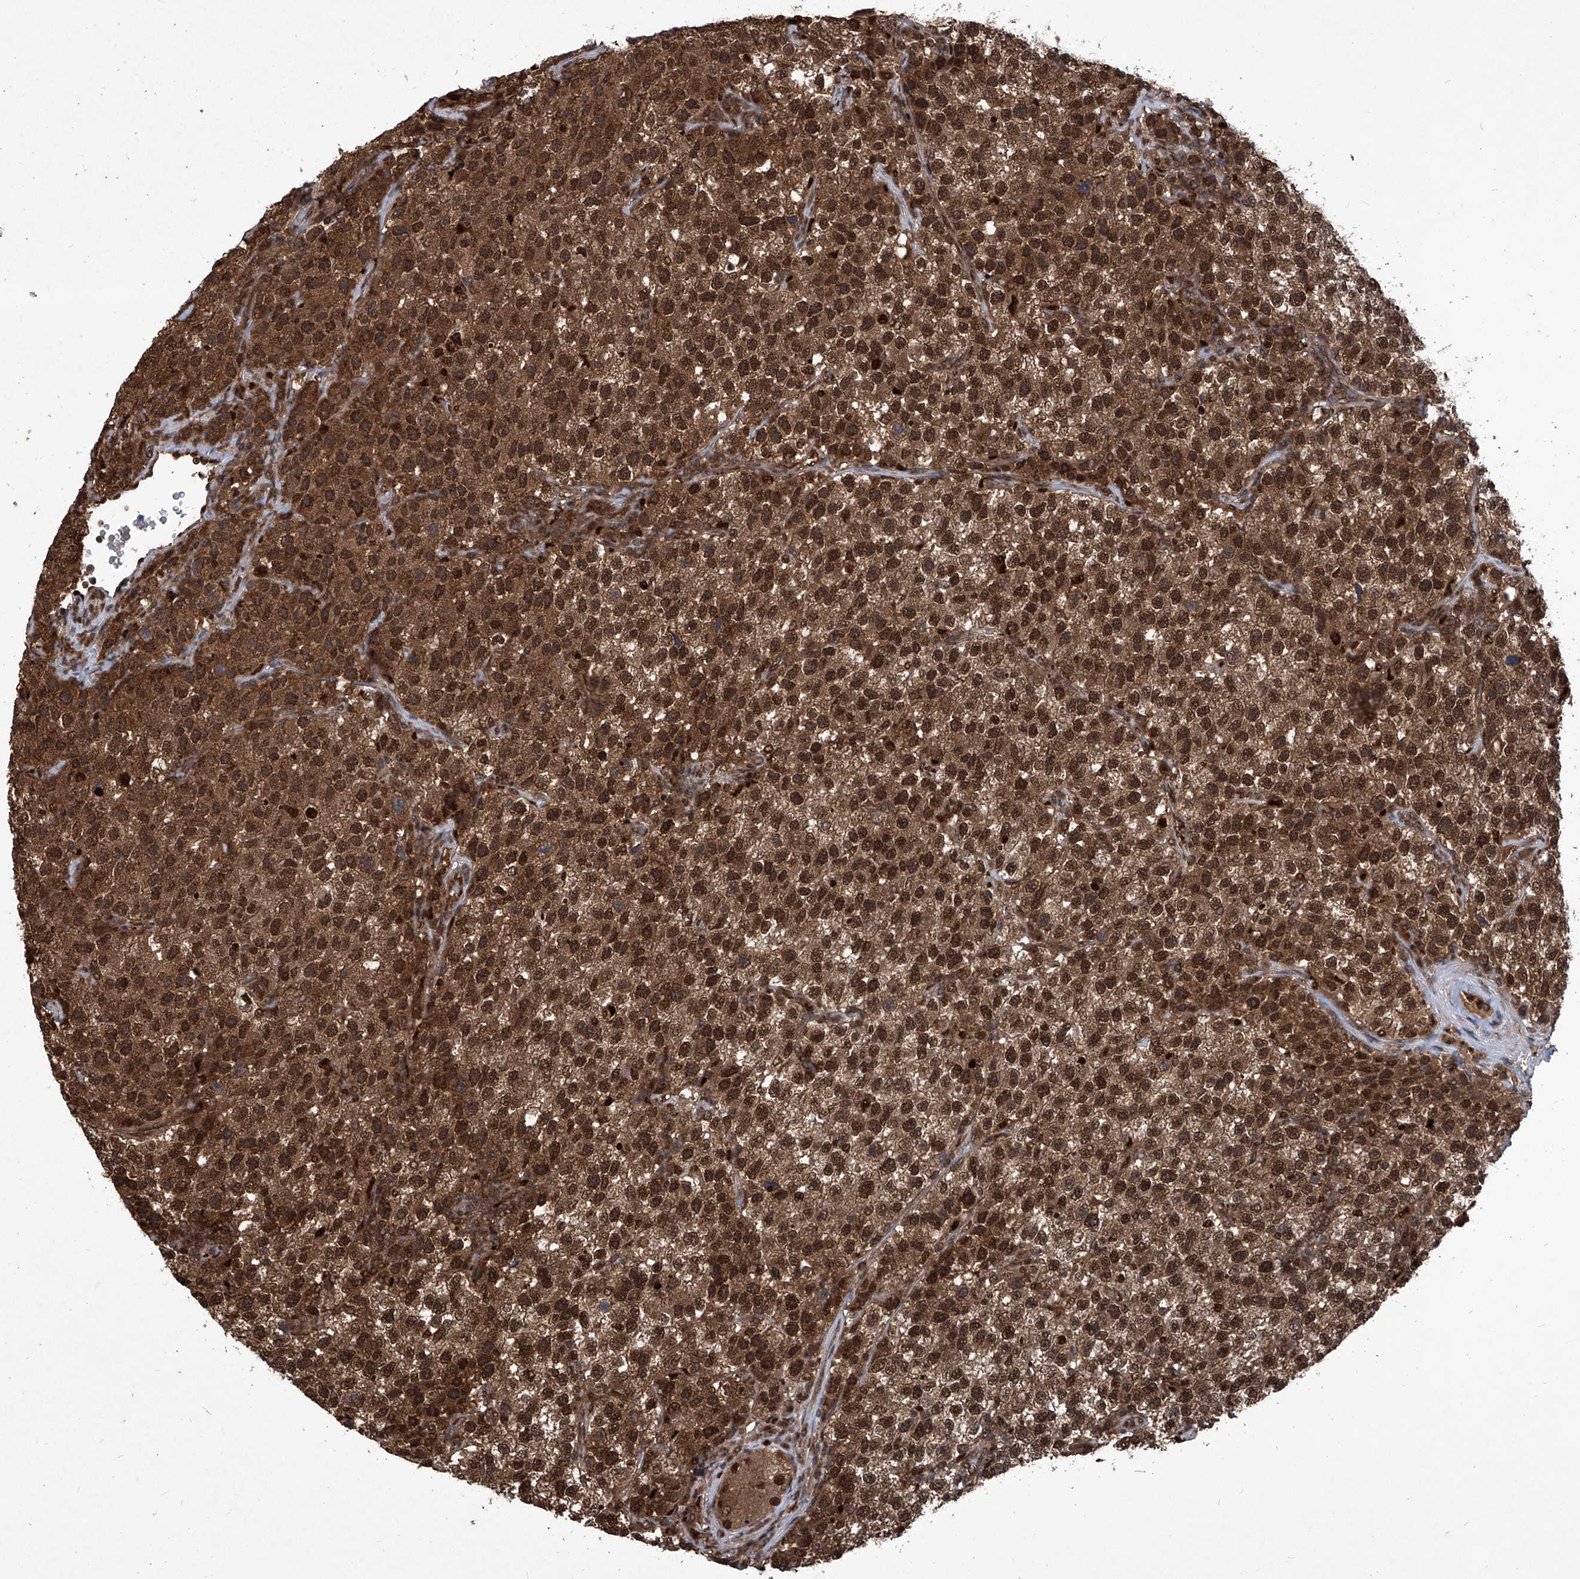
{"staining": {"intensity": "strong", "quantity": ">75%", "location": "cytoplasmic/membranous,nuclear"}, "tissue": "testis cancer", "cell_type": "Tumor cells", "image_type": "cancer", "snomed": [{"axis": "morphology", "description": "Seminoma, NOS"}, {"axis": "topography", "description": "Testis"}], "caption": "Immunohistochemical staining of testis cancer reveals strong cytoplasmic/membranous and nuclear protein expression in about >75% of tumor cells. The staining was performed using DAB, with brown indicating positive protein expression. Nuclei are stained blue with hematoxylin.", "gene": "PSMB1", "patient": {"sex": "male", "age": 22}}